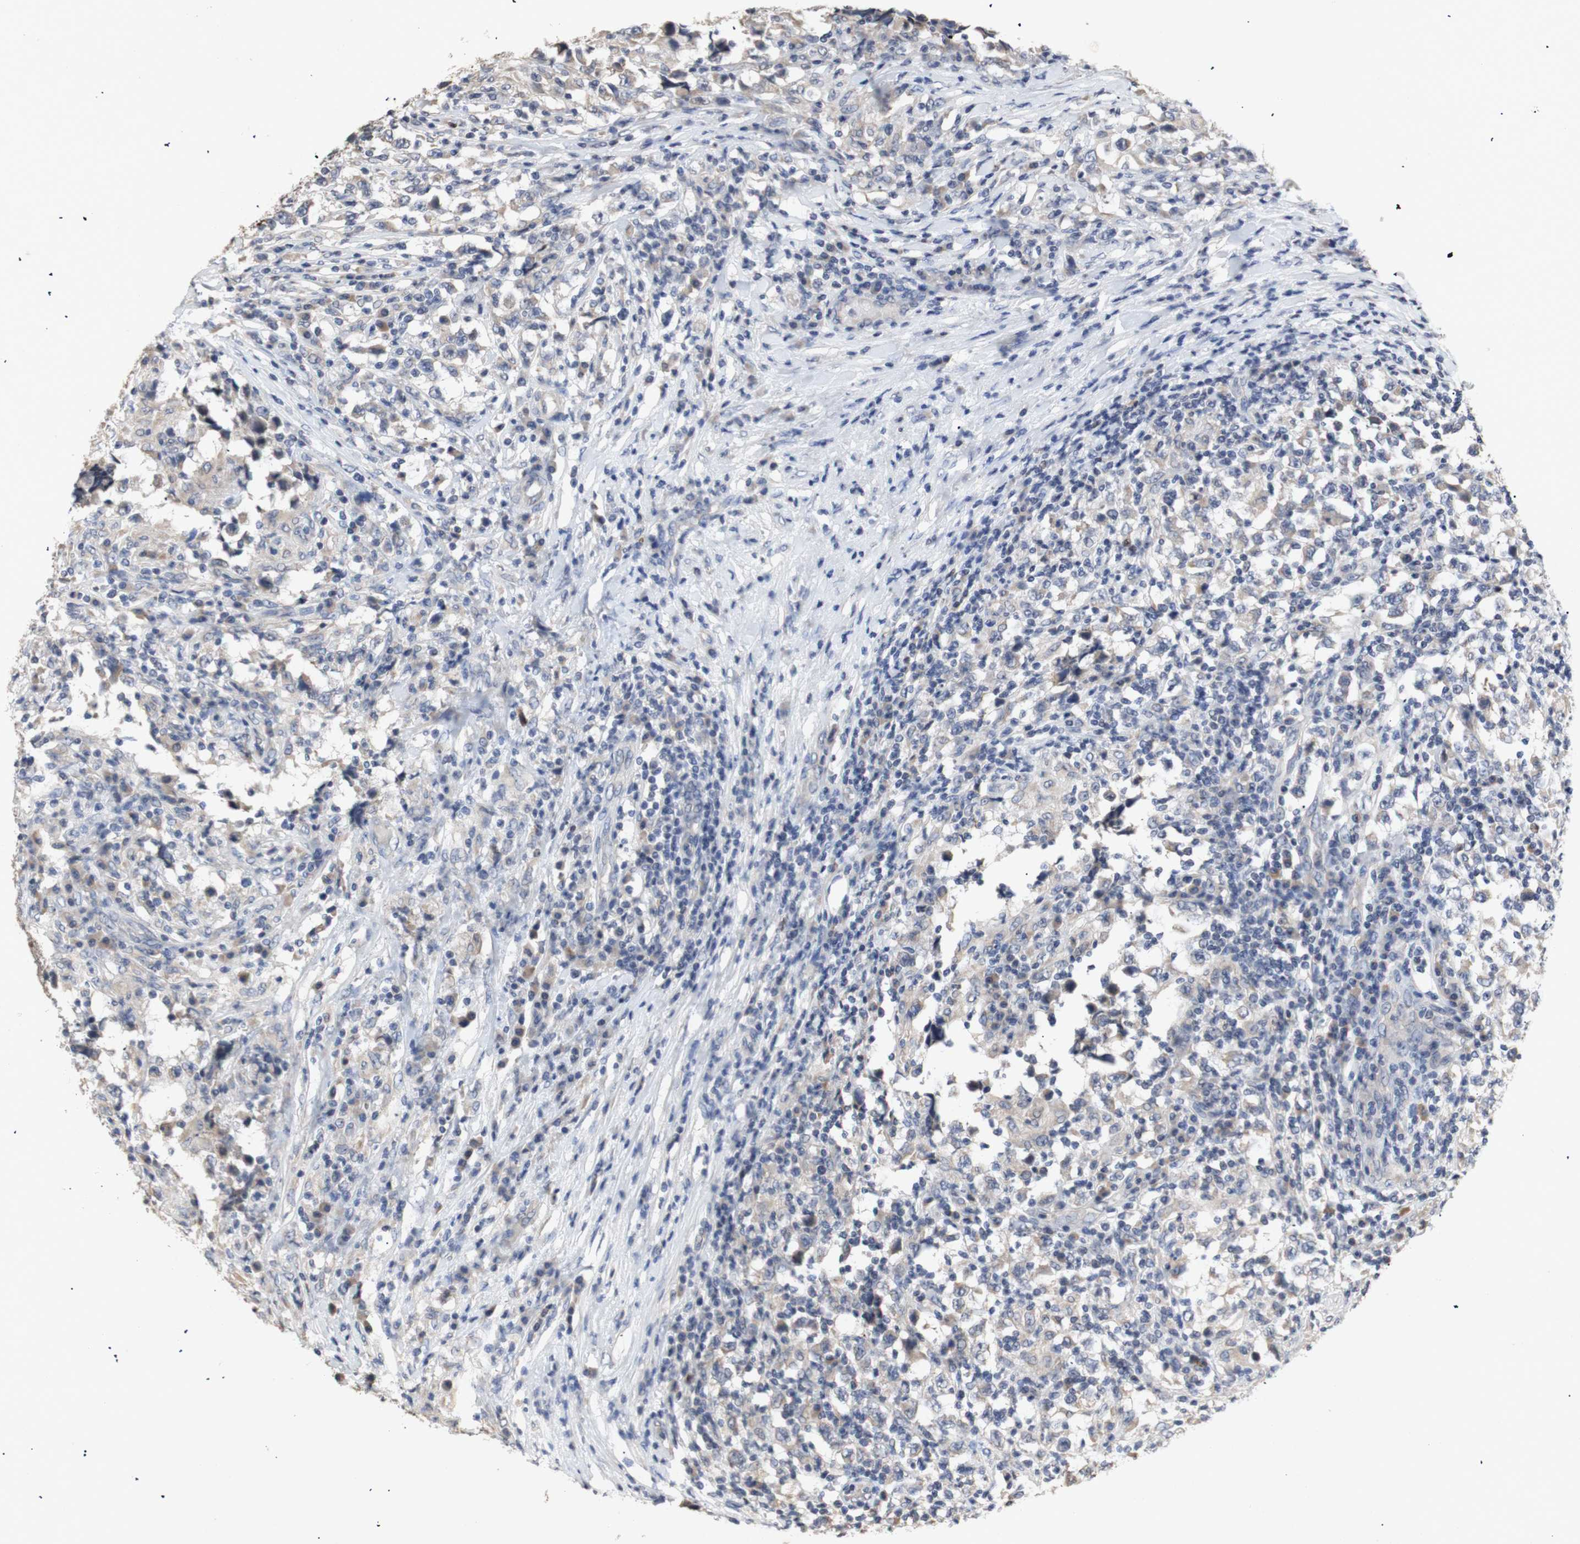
{"staining": {"intensity": "weak", "quantity": "25%-75%", "location": "cytoplasmic/membranous"}, "tissue": "testis cancer", "cell_type": "Tumor cells", "image_type": "cancer", "snomed": [{"axis": "morphology", "description": "Carcinoma, Embryonal, NOS"}, {"axis": "topography", "description": "Testis"}], "caption": "Immunohistochemistry (DAB (3,3'-diaminobenzidine)) staining of human embryonal carcinoma (testis) shows weak cytoplasmic/membranous protein staining in about 25%-75% of tumor cells.", "gene": "FOSB", "patient": {"sex": "male", "age": 21}}